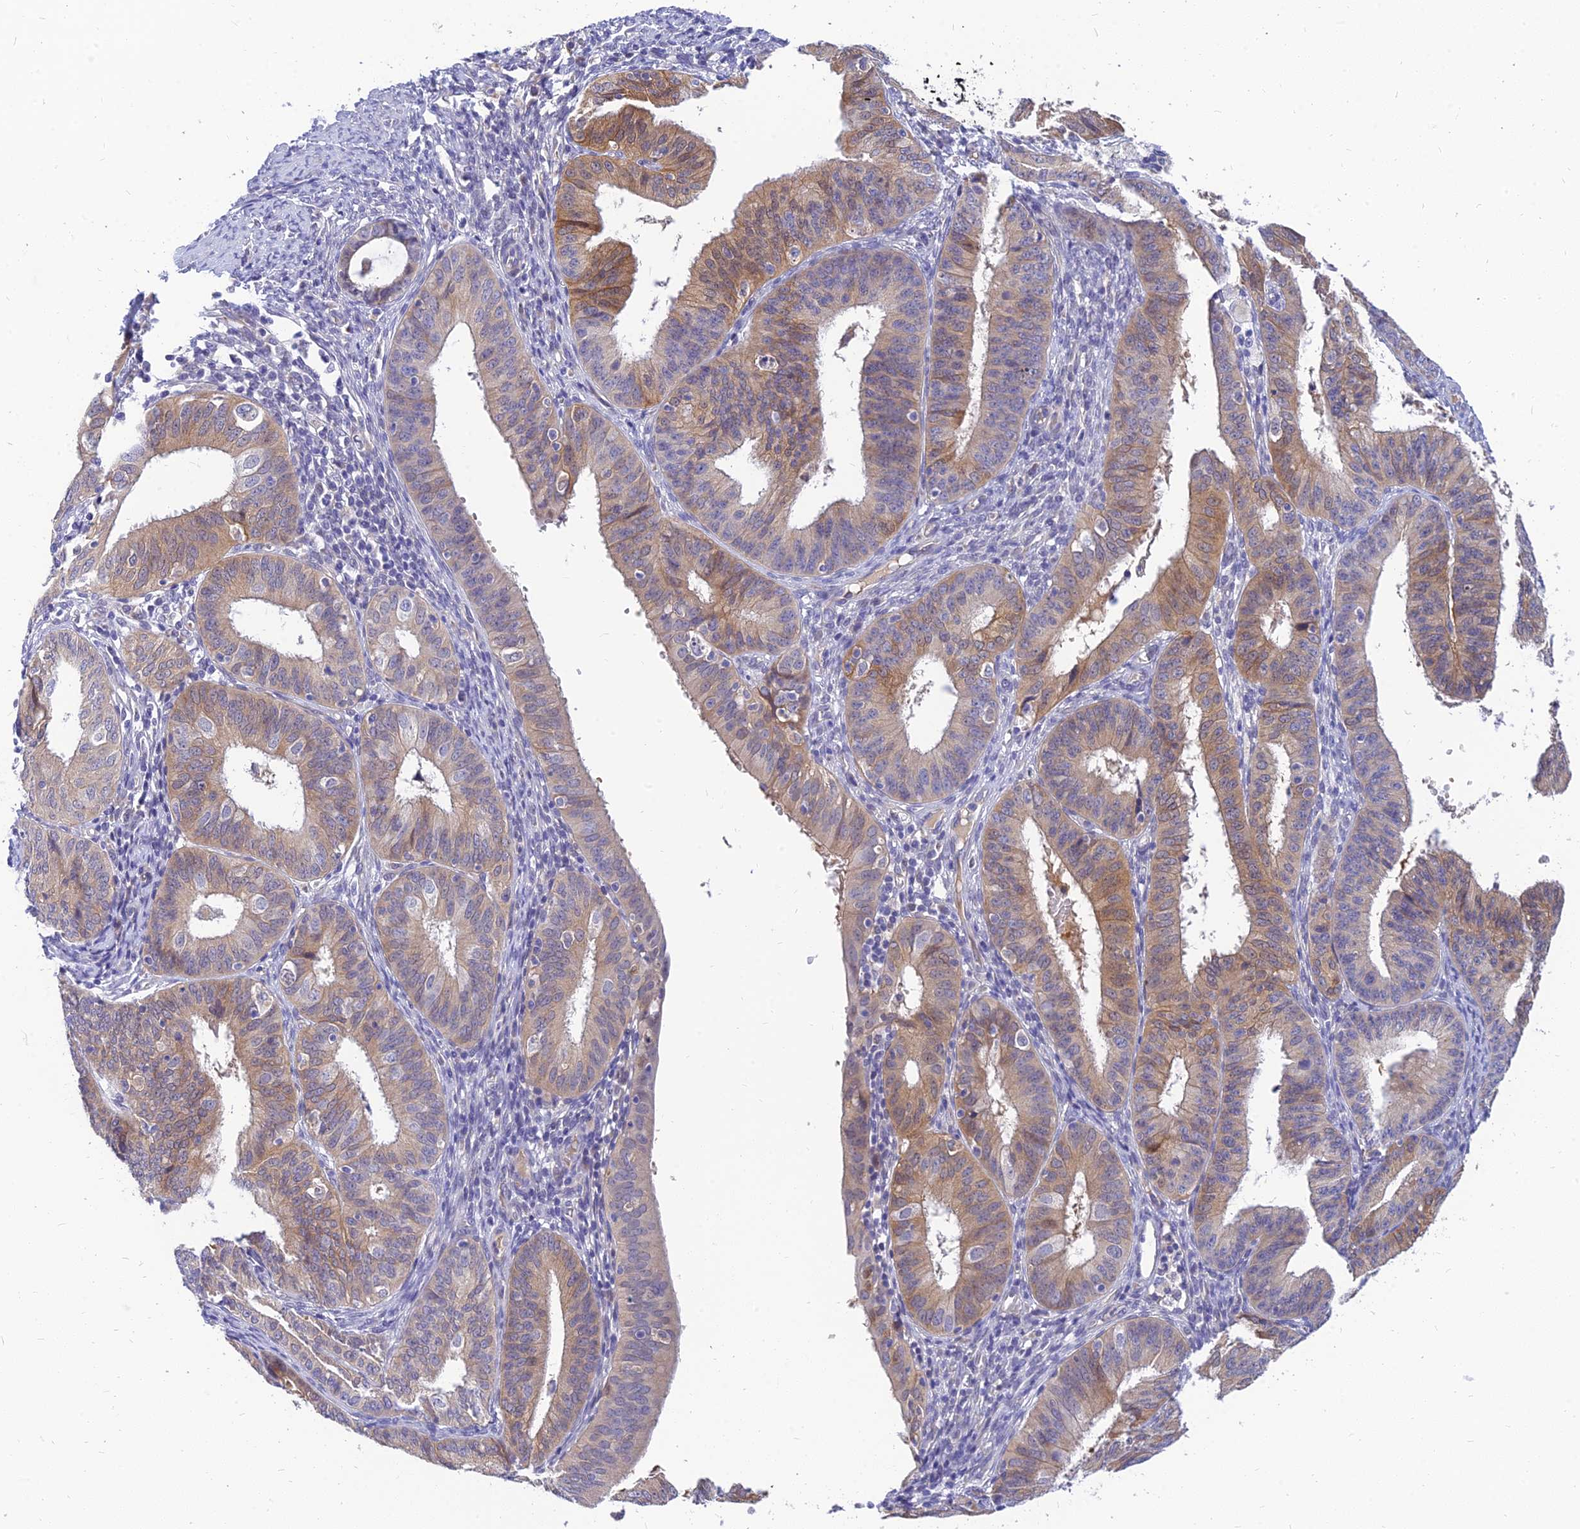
{"staining": {"intensity": "moderate", "quantity": "25%-75%", "location": "cytoplasmic/membranous"}, "tissue": "endometrial cancer", "cell_type": "Tumor cells", "image_type": "cancer", "snomed": [{"axis": "morphology", "description": "Adenocarcinoma, NOS"}, {"axis": "topography", "description": "Endometrium"}], "caption": "High-power microscopy captured an immunohistochemistry (IHC) photomicrograph of adenocarcinoma (endometrial), revealing moderate cytoplasmic/membranous positivity in about 25%-75% of tumor cells.", "gene": "ANKS4B", "patient": {"sex": "female", "age": 51}}